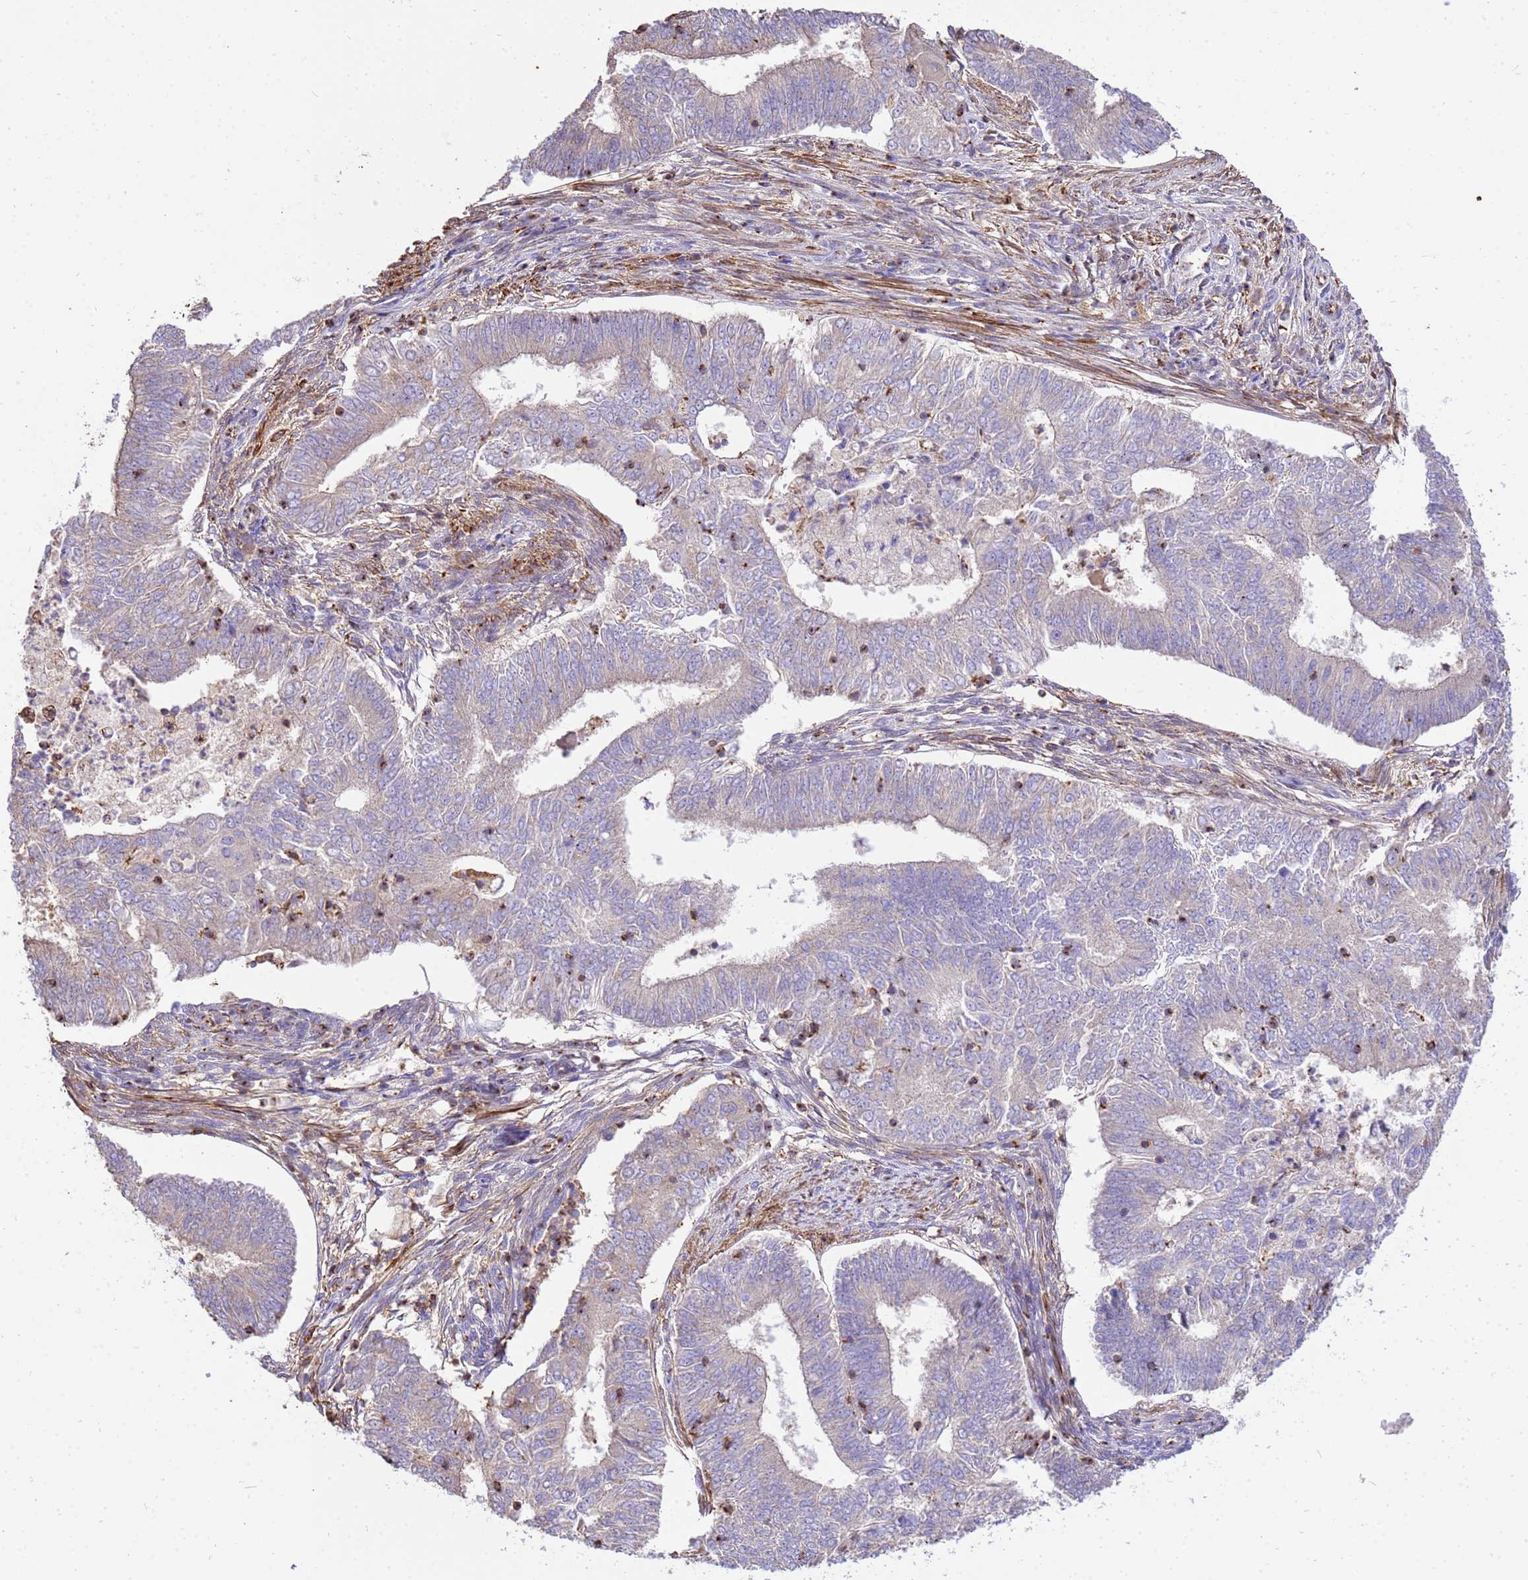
{"staining": {"intensity": "negative", "quantity": "none", "location": "none"}, "tissue": "endometrial cancer", "cell_type": "Tumor cells", "image_type": "cancer", "snomed": [{"axis": "morphology", "description": "Adenocarcinoma, NOS"}, {"axis": "topography", "description": "Endometrium"}], "caption": "This is an immunohistochemistry (IHC) histopathology image of human endometrial cancer. There is no positivity in tumor cells.", "gene": "WDR64", "patient": {"sex": "female", "age": 62}}